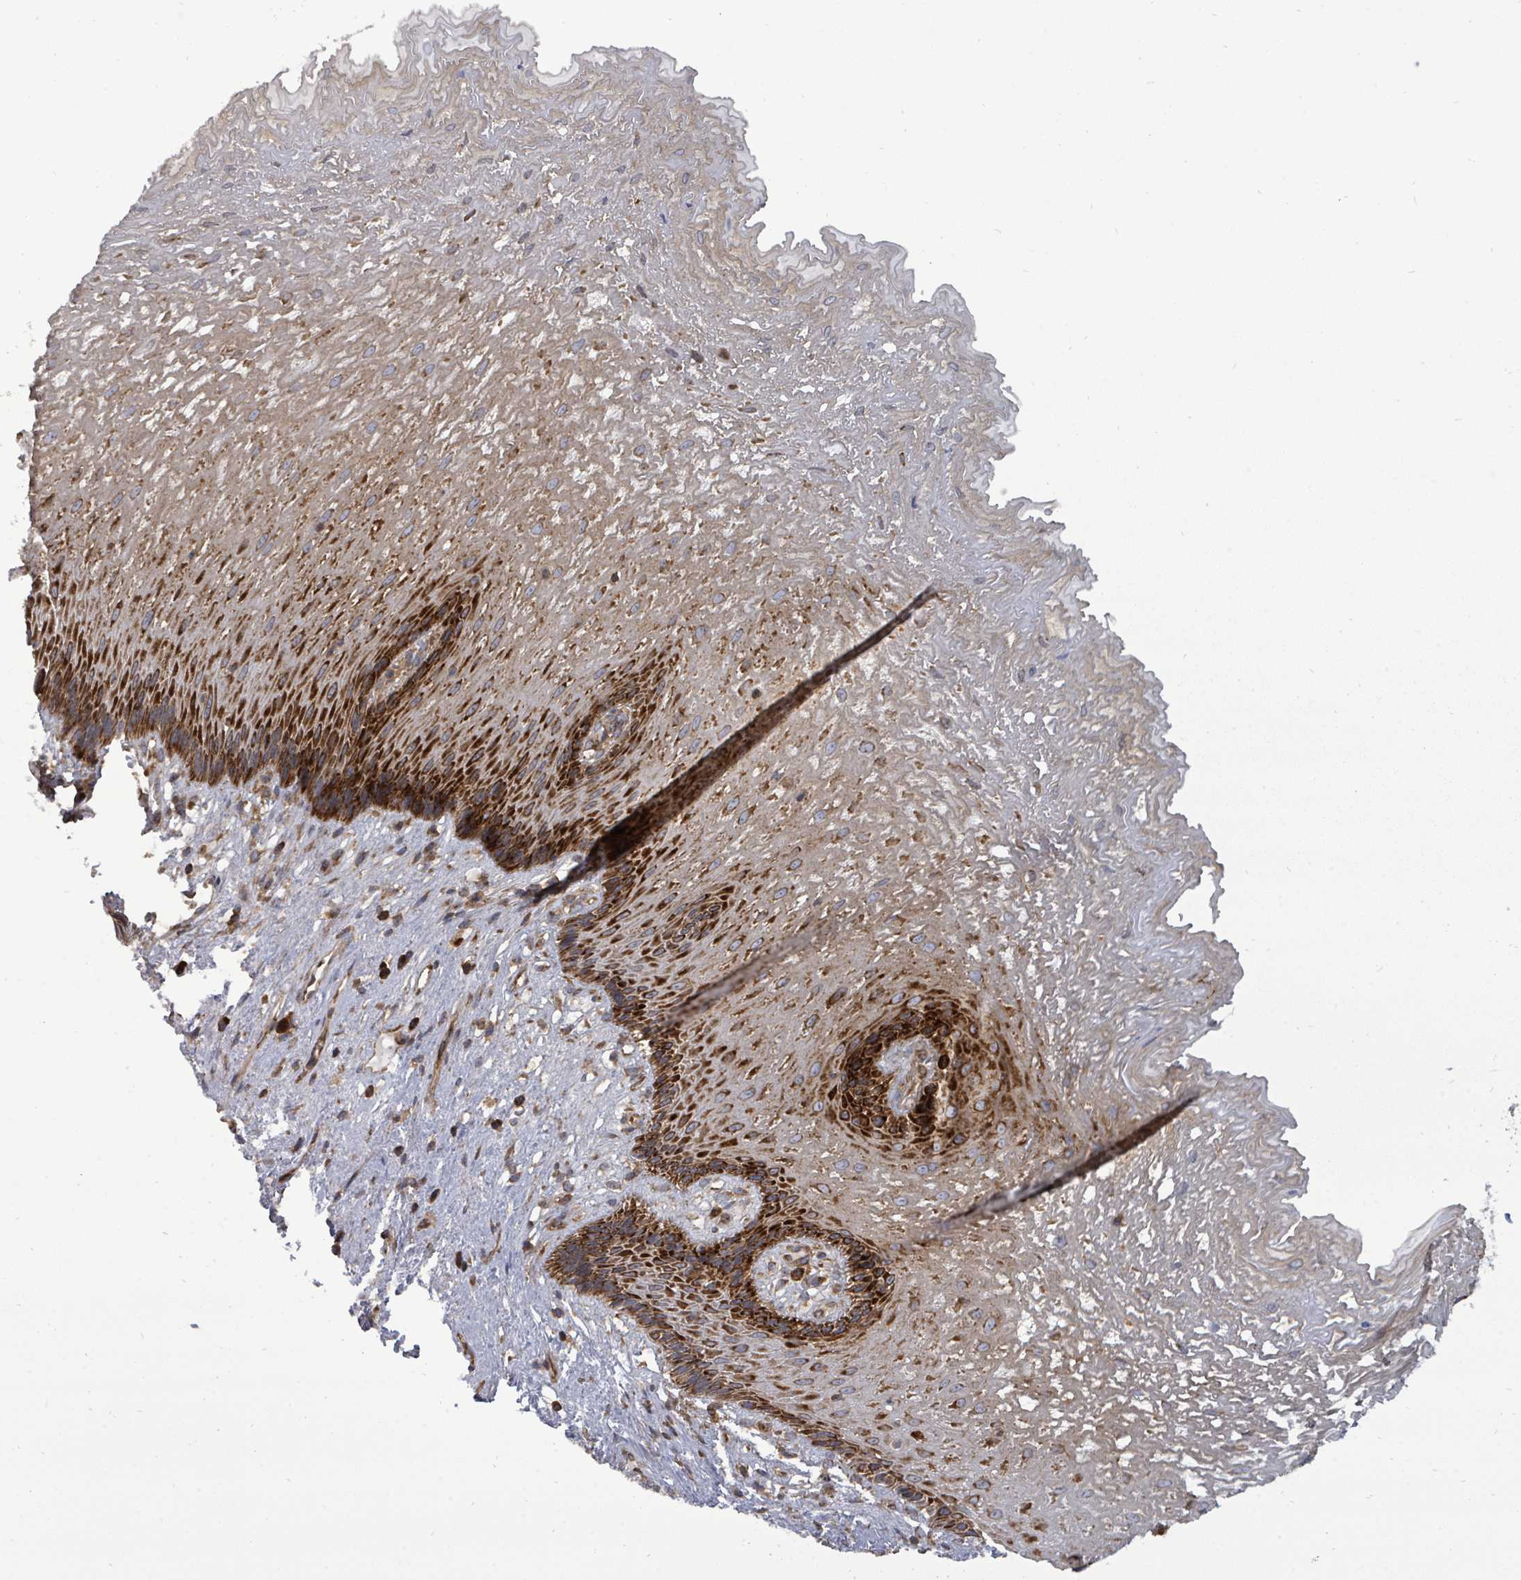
{"staining": {"intensity": "strong", "quantity": "25%-75%", "location": "cytoplasmic/membranous"}, "tissue": "esophagus", "cell_type": "Squamous epithelial cells", "image_type": "normal", "snomed": [{"axis": "morphology", "description": "Normal tissue, NOS"}, {"axis": "topography", "description": "Esophagus"}], "caption": "The histopathology image exhibits a brown stain indicating the presence of a protein in the cytoplasmic/membranous of squamous epithelial cells in esophagus. (DAB IHC, brown staining for protein, blue staining for nuclei).", "gene": "EIF3CL", "patient": {"sex": "male", "age": 60}}